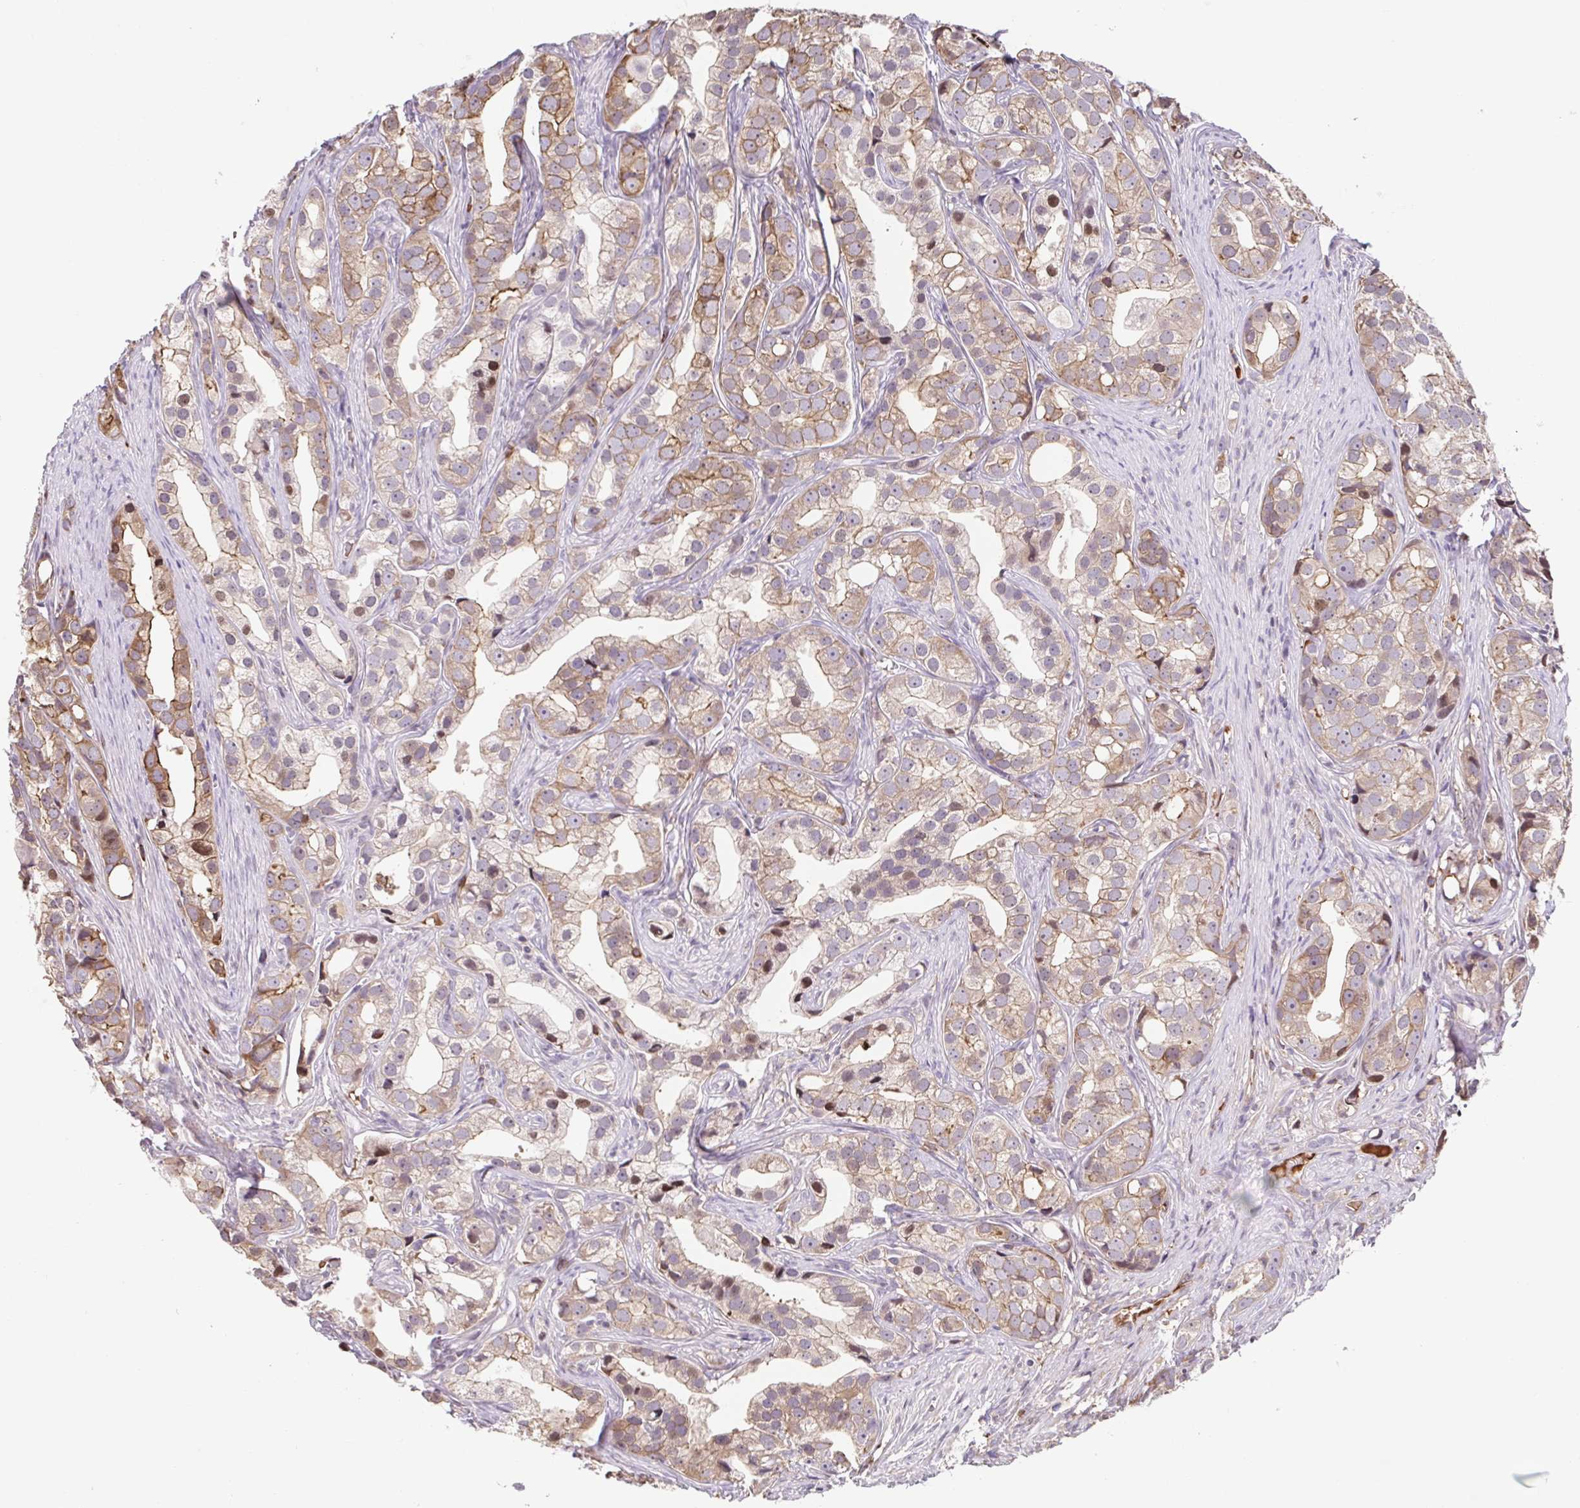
{"staining": {"intensity": "weak", "quantity": "25%-75%", "location": "cytoplasmic/membranous,nuclear"}, "tissue": "prostate cancer", "cell_type": "Tumor cells", "image_type": "cancer", "snomed": [{"axis": "morphology", "description": "Adenocarcinoma, High grade"}, {"axis": "topography", "description": "Prostate"}], "caption": "This micrograph displays adenocarcinoma (high-grade) (prostate) stained with immunohistochemistry (IHC) to label a protein in brown. The cytoplasmic/membranous and nuclear of tumor cells show weak positivity for the protein. Nuclei are counter-stained blue.", "gene": "TPRG1", "patient": {"sex": "male", "age": 75}}